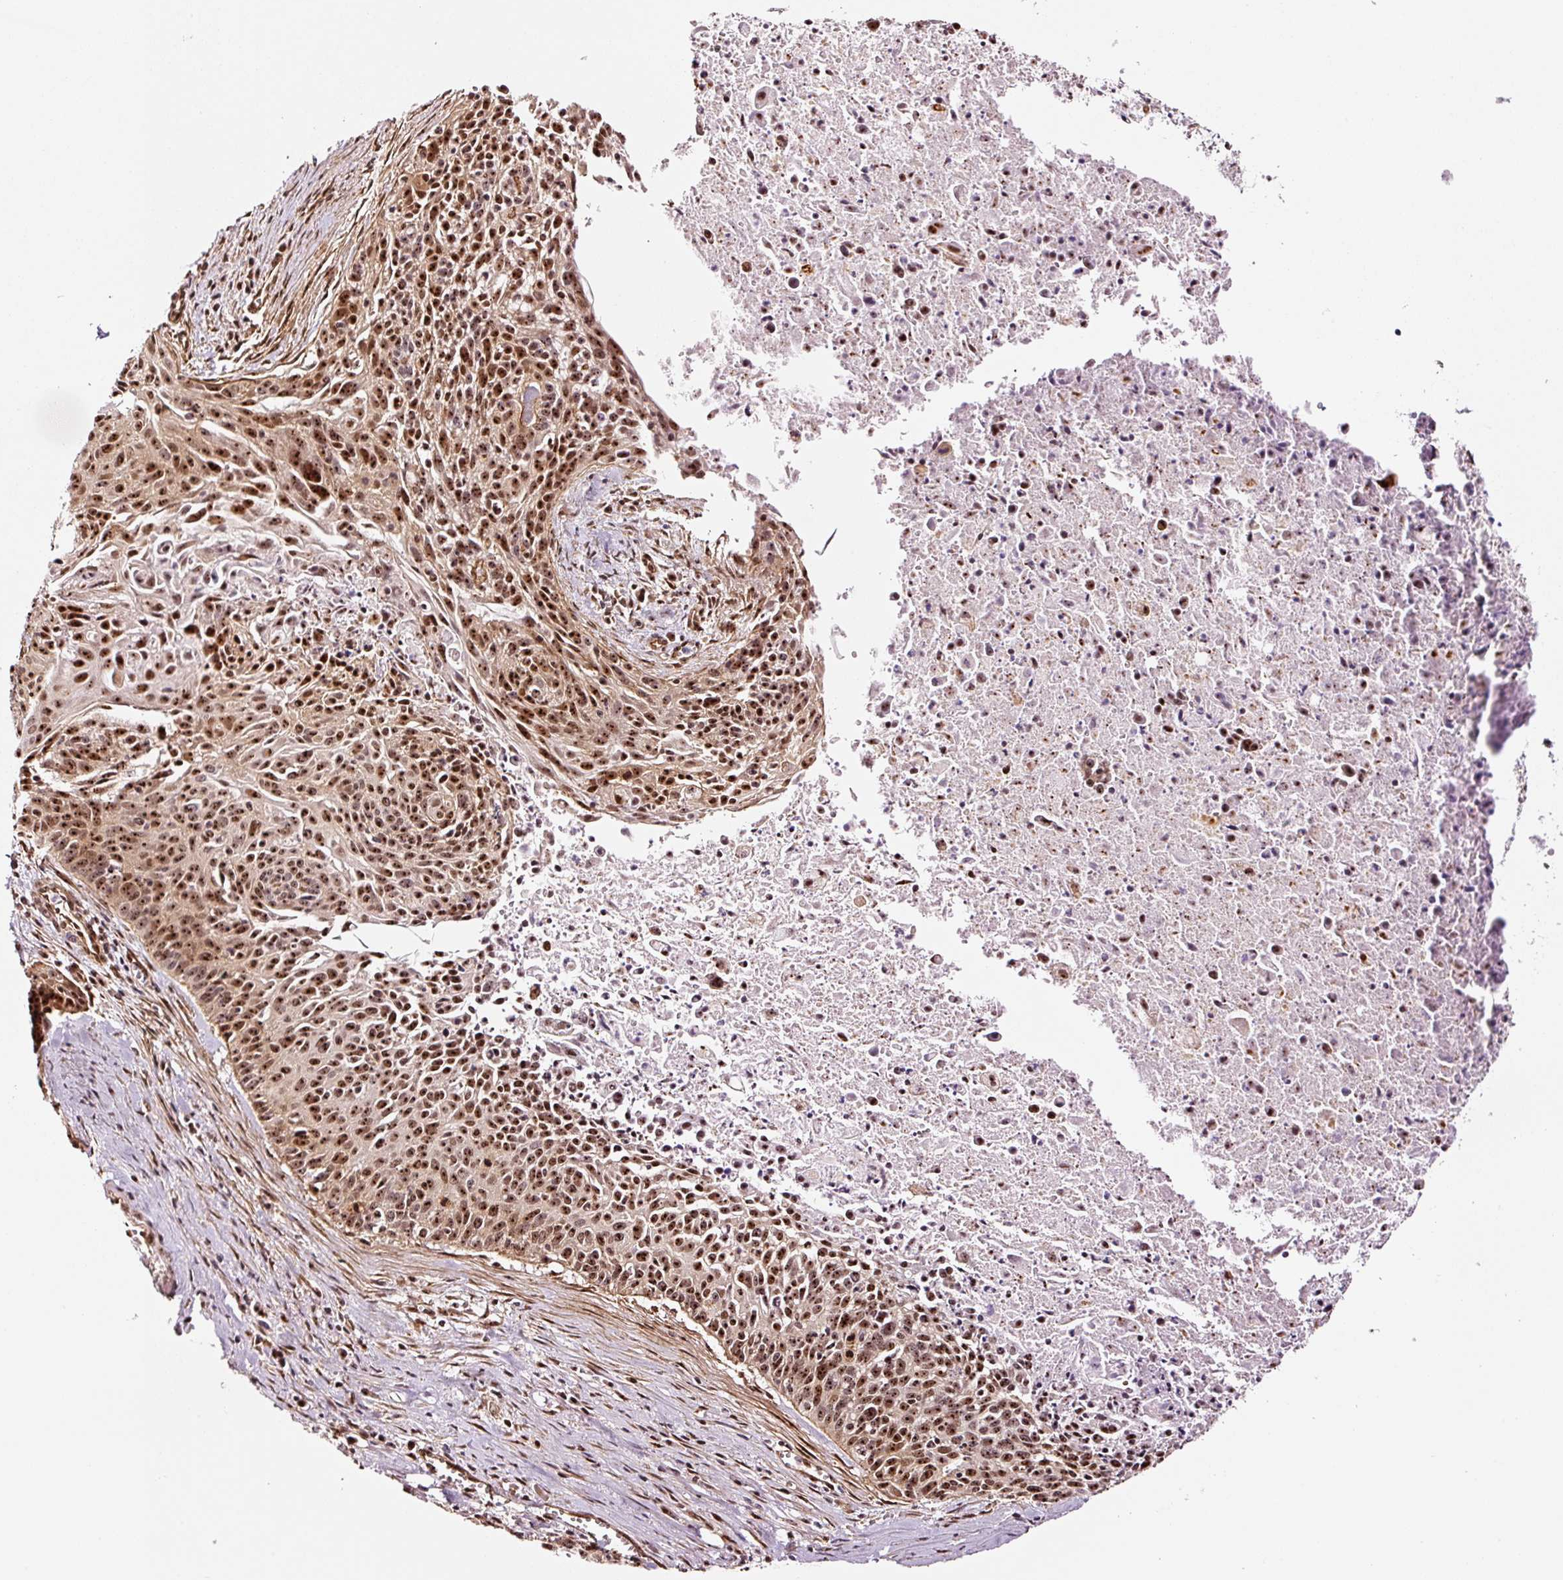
{"staining": {"intensity": "strong", "quantity": ">75%", "location": "nuclear"}, "tissue": "cervical cancer", "cell_type": "Tumor cells", "image_type": "cancer", "snomed": [{"axis": "morphology", "description": "Squamous cell carcinoma, NOS"}, {"axis": "topography", "description": "Cervix"}], "caption": "A high amount of strong nuclear staining is seen in approximately >75% of tumor cells in cervical cancer tissue.", "gene": "GNL3", "patient": {"sex": "female", "age": 55}}